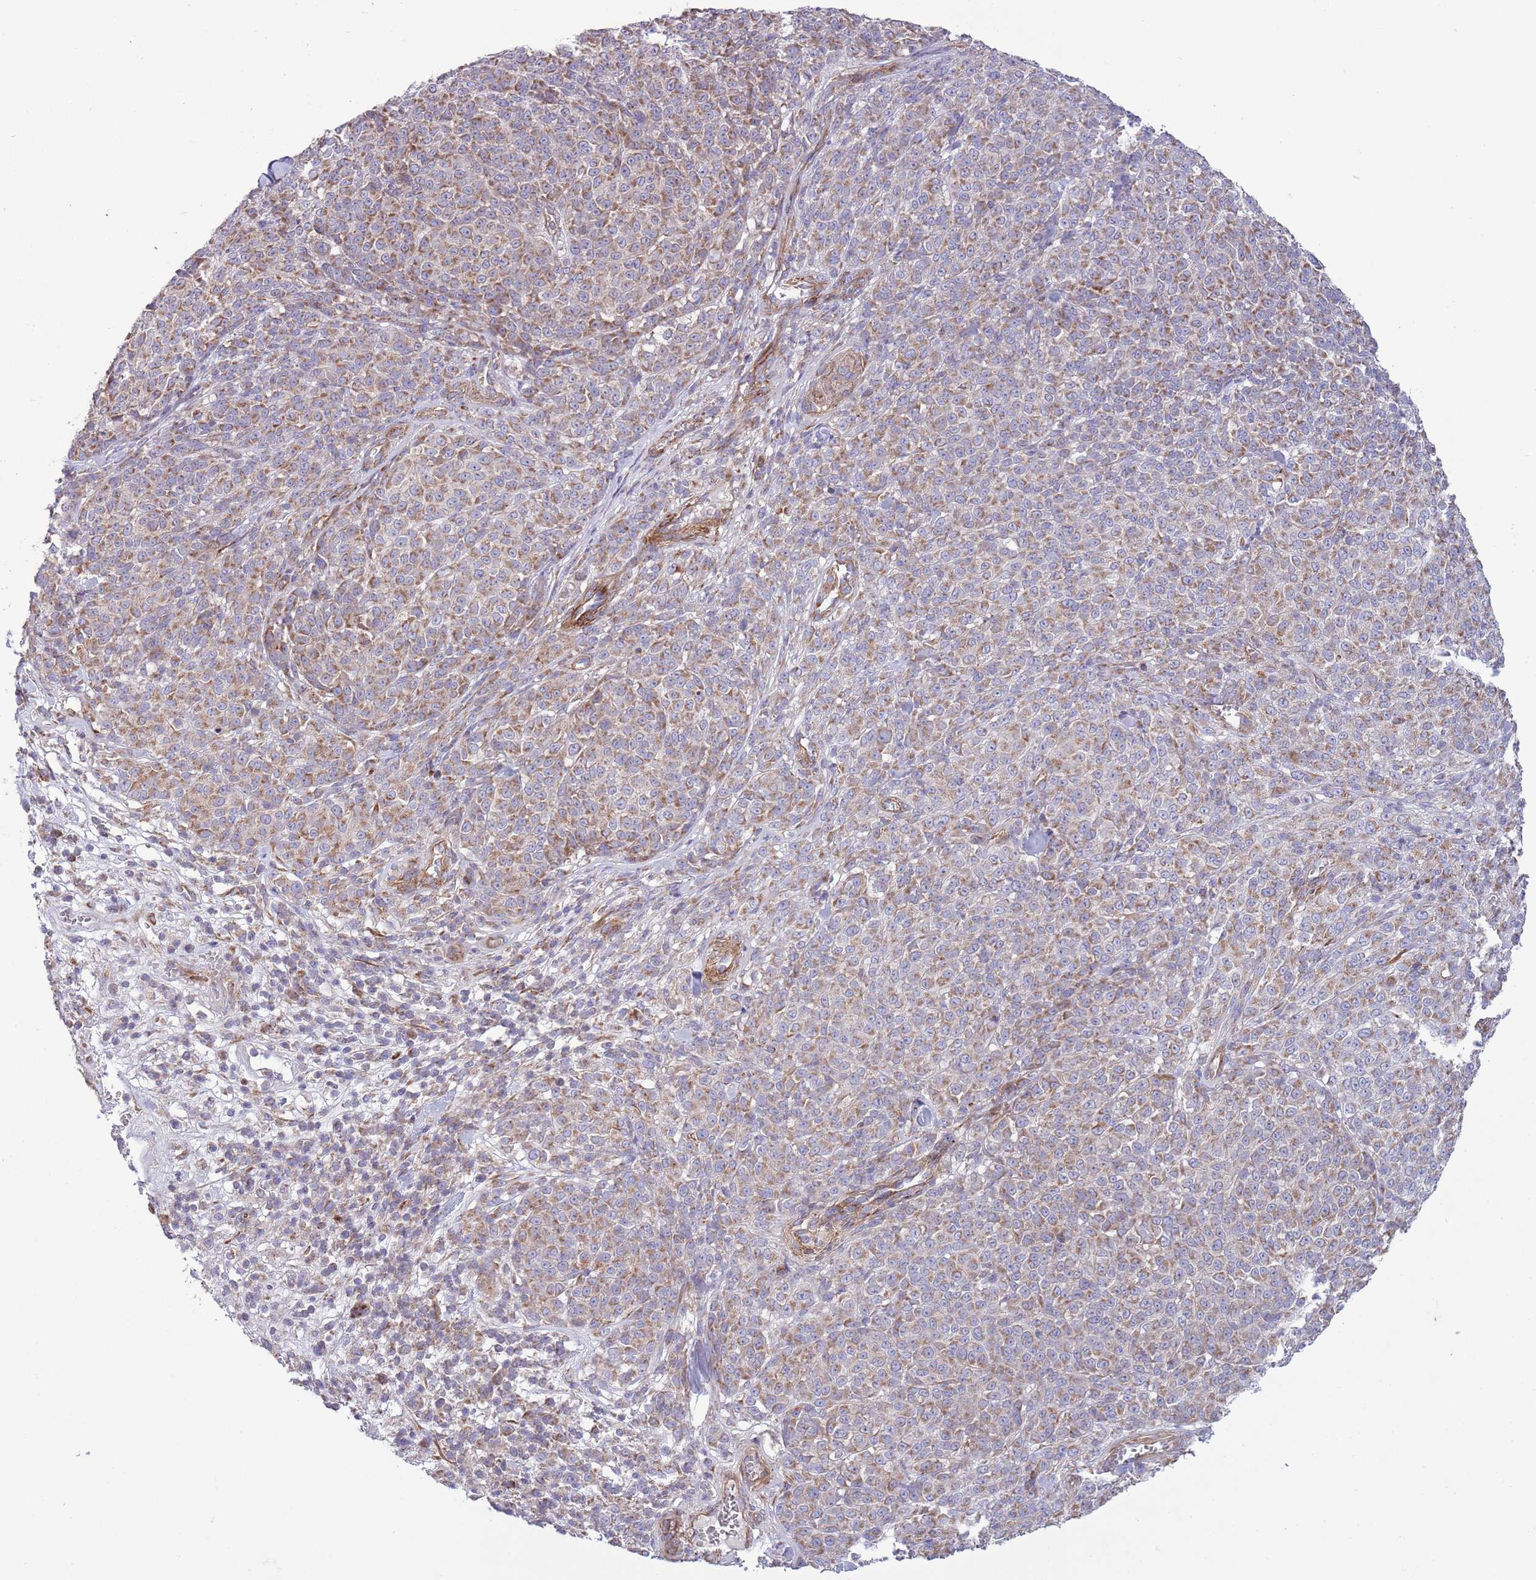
{"staining": {"intensity": "weak", "quantity": ">75%", "location": "cytoplasmic/membranous"}, "tissue": "melanoma", "cell_type": "Tumor cells", "image_type": "cancer", "snomed": [{"axis": "morphology", "description": "Normal tissue, NOS"}, {"axis": "morphology", "description": "Malignant melanoma, NOS"}, {"axis": "topography", "description": "Skin"}], "caption": "IHC image of neoplastic tissue: human malignant melanoma stained using immunohistochemistry reveals low levels of weak protein expression localized specifically in the cytoplasmic/membranous of tumor cells, appearing as a cytoplasmic/membranous brown color.", "gene": "TOMM5", "patient": {"sex": "female", "age": 34}}